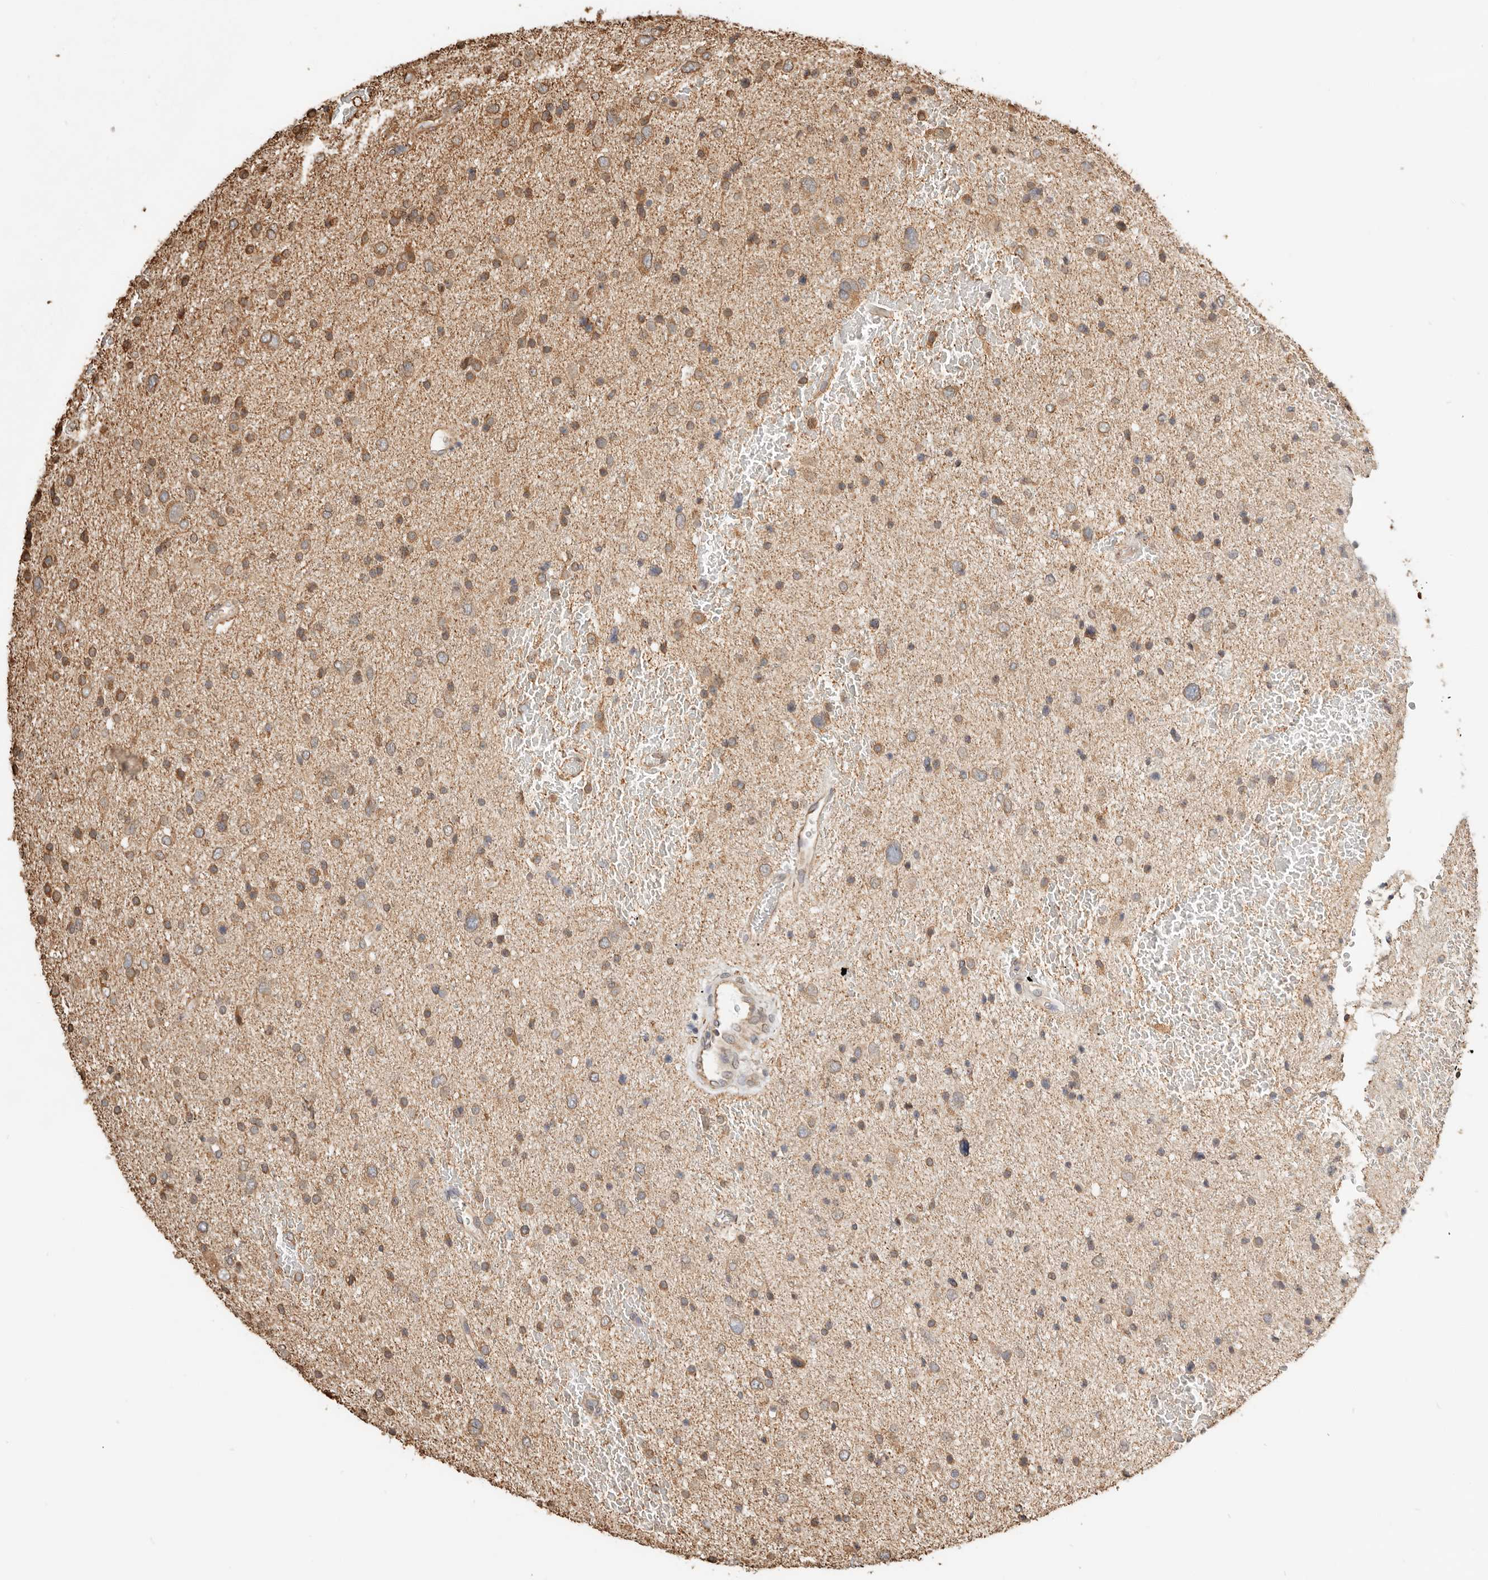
{"staining": {"intensity": "moderate", "quantity": ">75%", "location": "cytoplasmic/membranous"}, "tissue": "glioma", "cell_type": "Tumor cells", "image_type": "cancer", "snomed": [{"axis": "morphology", "description": "Glioma, malignant, Low grade"}, {"axis": "topography", "description": "Brain"}], "caption": "DAB (3,3'-diaminobenzidine) immunohistochemical staining of human glioma displays moderate cytoplasmic/membranous protein expression in about >75% of tumor cells.", "gene": "ARHGEF10L", "patient": {"sex": "female", "age": 37}}